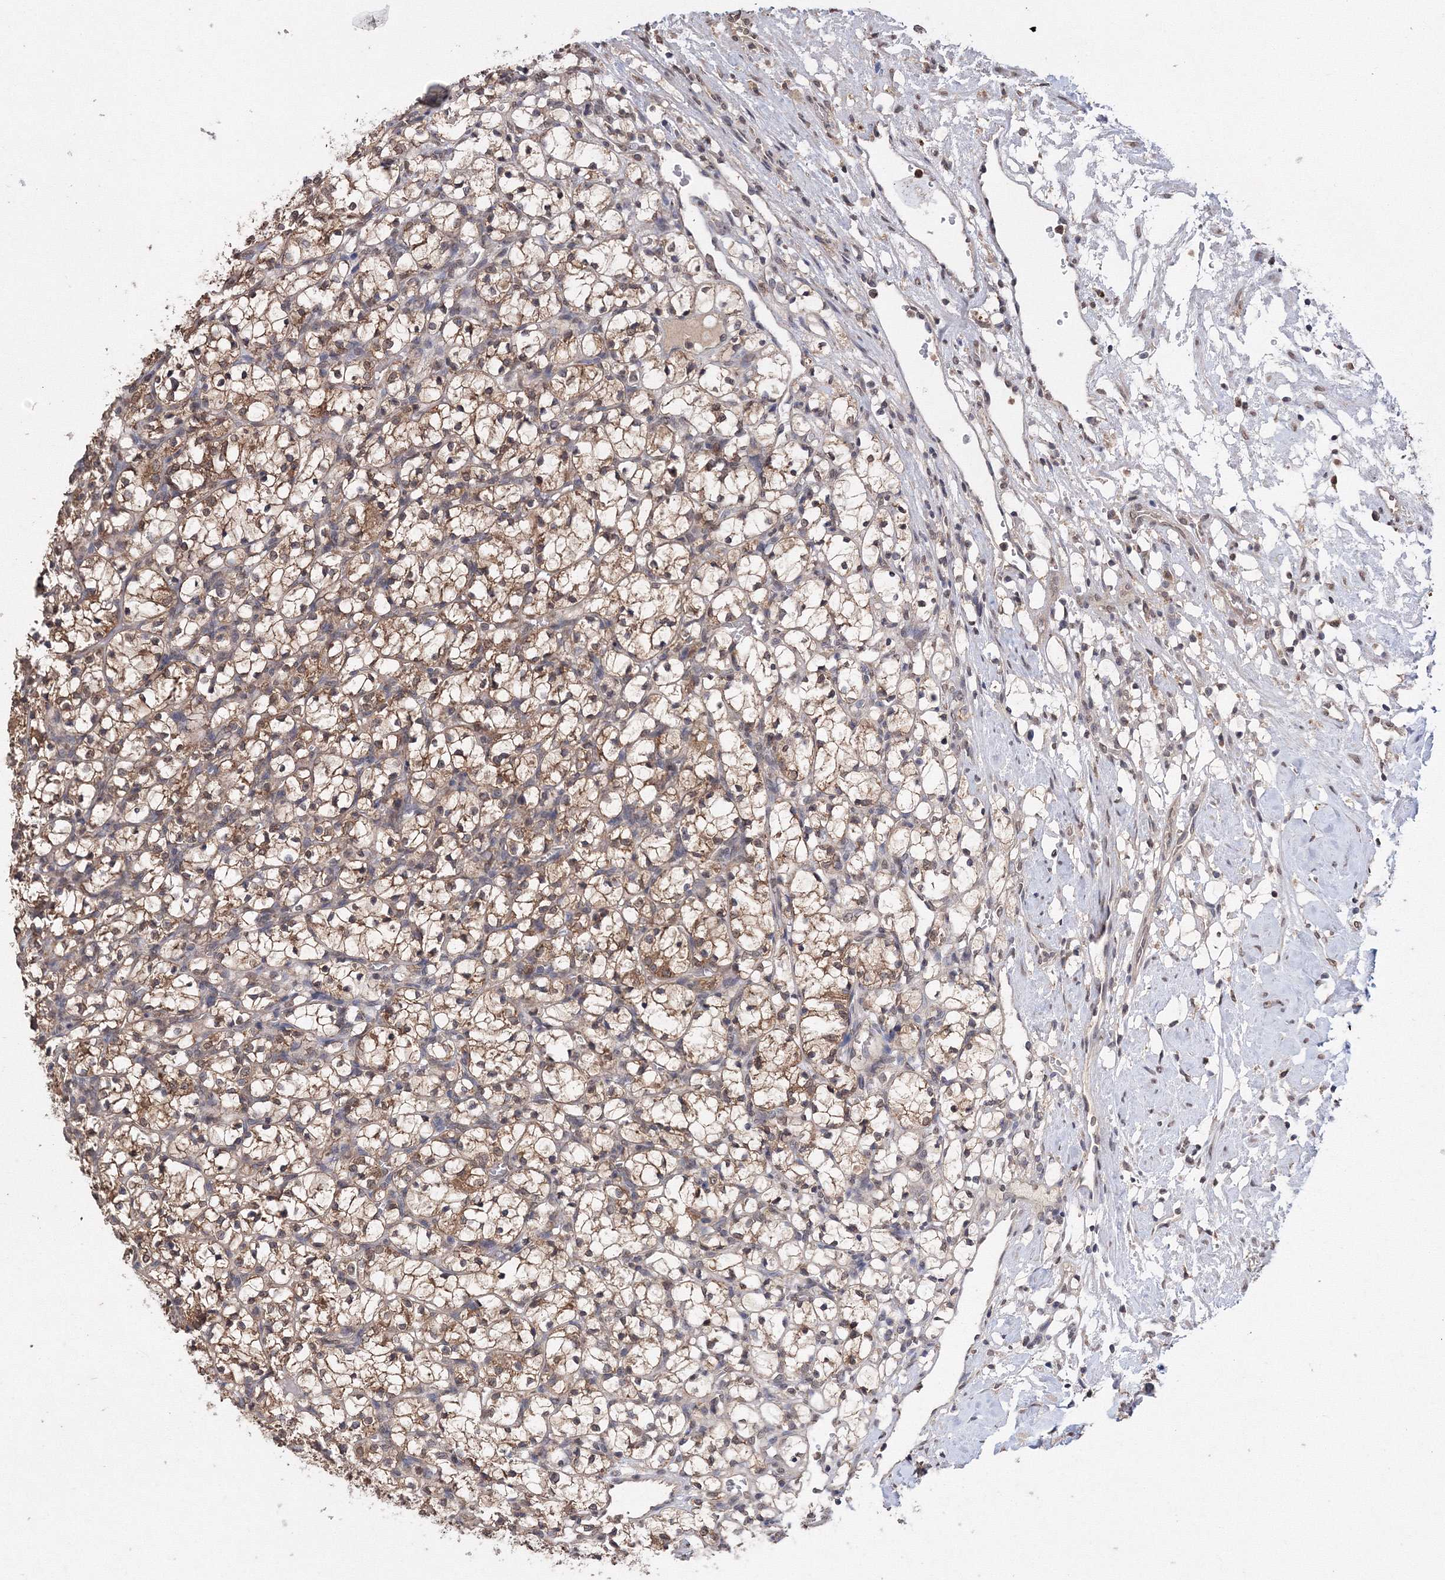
{"staining": {"intensity": "moderate", "quantity": ">75%", "location": "cytoplasmic/membranous,nuclear"}, "tissue": "renal cancer", "cell_type": "Tumor cells", "image_type": "cancer", "snomed": [{"axis": "morphology", "description": "Adenocarcinoma, NOS"}, {"axis": "topography", "description": "Kidney"}], "caption": "Adenocarcinoma (renal) stained for a protein (brown) exhibits moderate cytoplasmic/membranous and nuclear positive staining in approximately >75% of tumor cells.", "gene": "GPN1", "patient": {"sex": "female", "age": 69}}